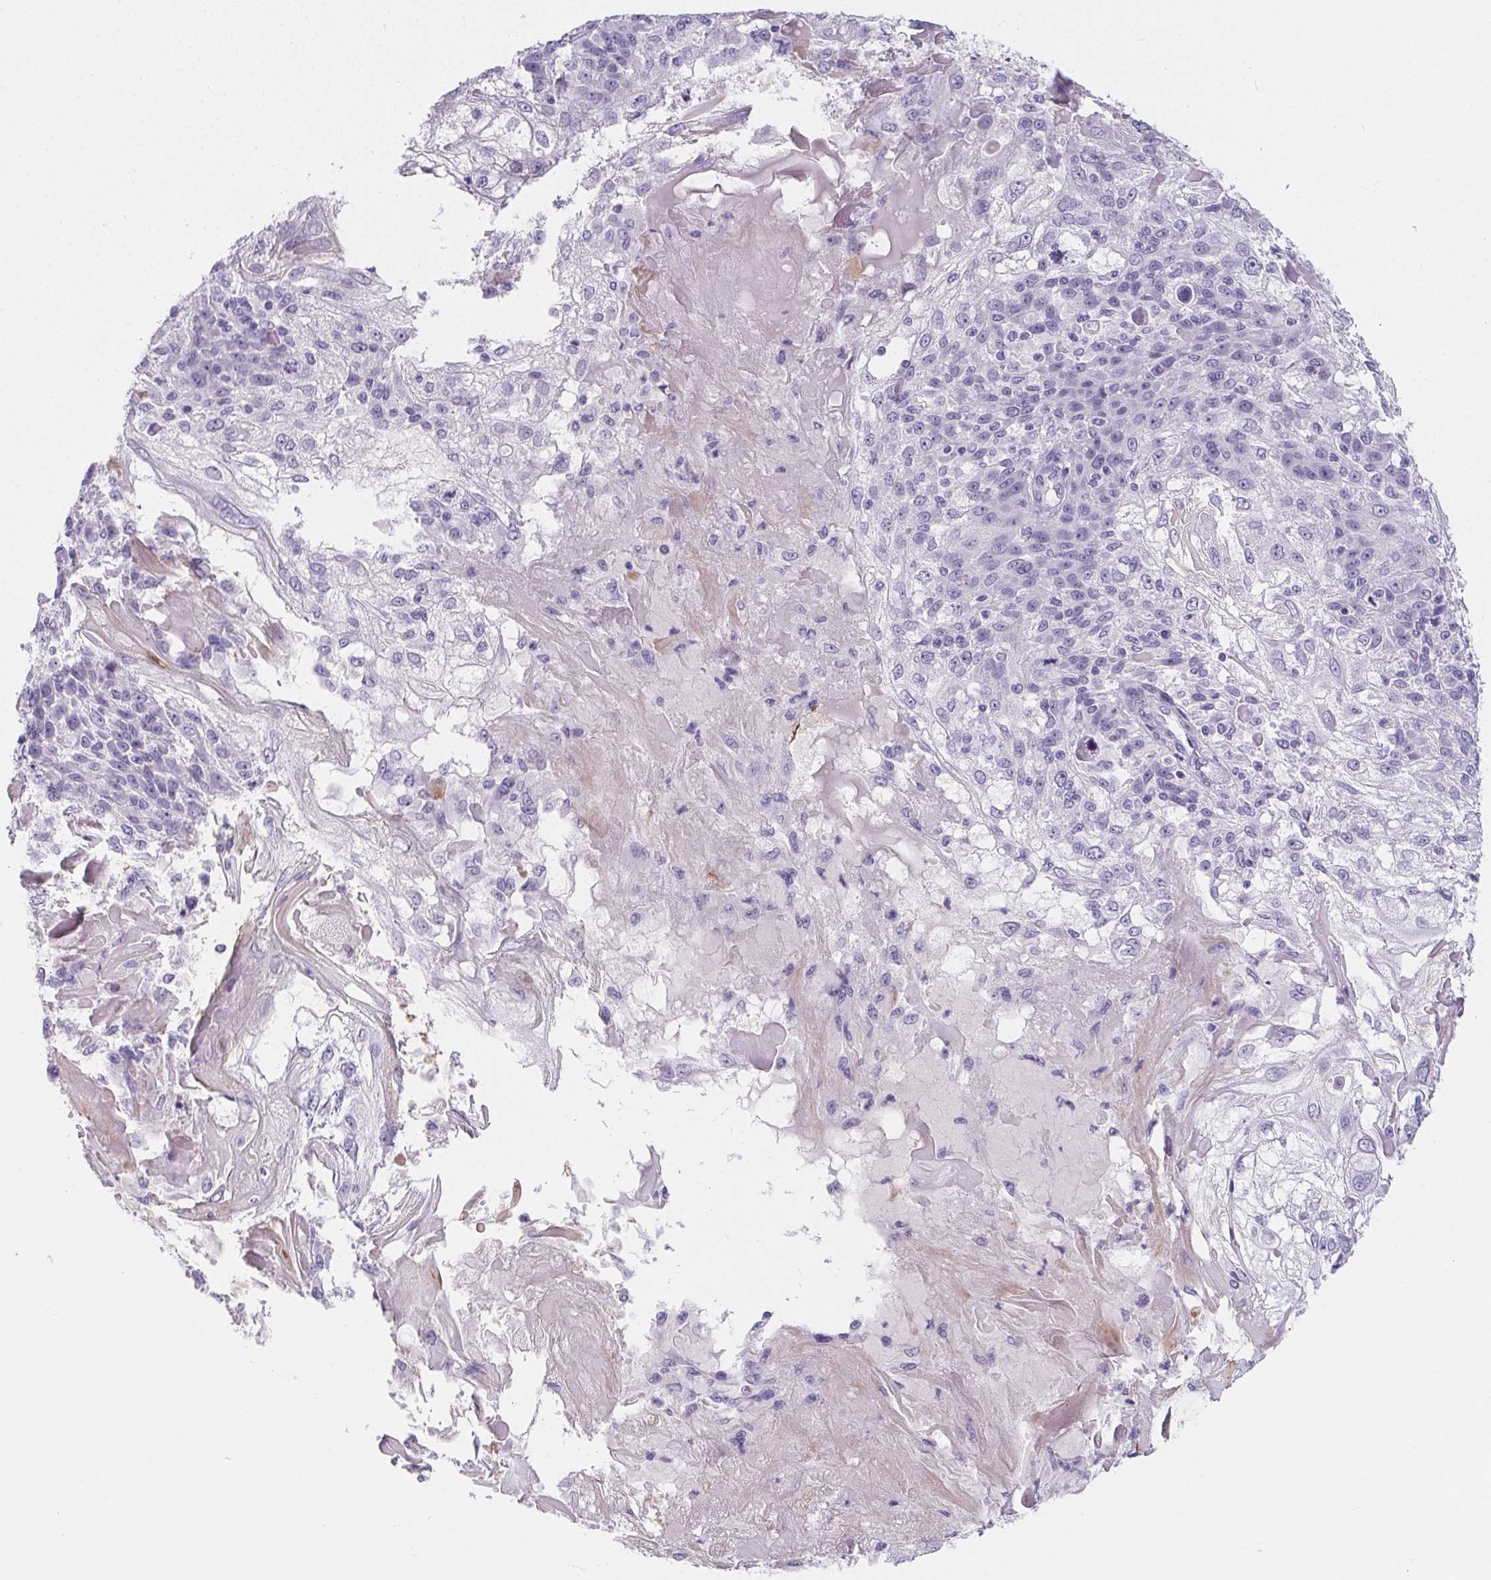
{"staining": {"intensity": "negative", "quantity": "none", "location": "none"}, "tissue": "skin cancer", "cell_type": "Tumor cells", "image_type": "cancer", "snomed": [{"axis": "morphology", "description": "Normal tissue, NOS"}, {"axis": "morphology", "description": "Squamous cell carcinoma, NOS"}, {"axis": "topography", "description": "Skin"}], "caption": "Immunohistochemistry histopathology image of neoplastic tissue: human squamous cell carcinoma (skin) stained with DAB exhibits no significant protein expression in tumor cells.", "gene": "ADRB1", "patient": {"sex": "female", "age": 83}}